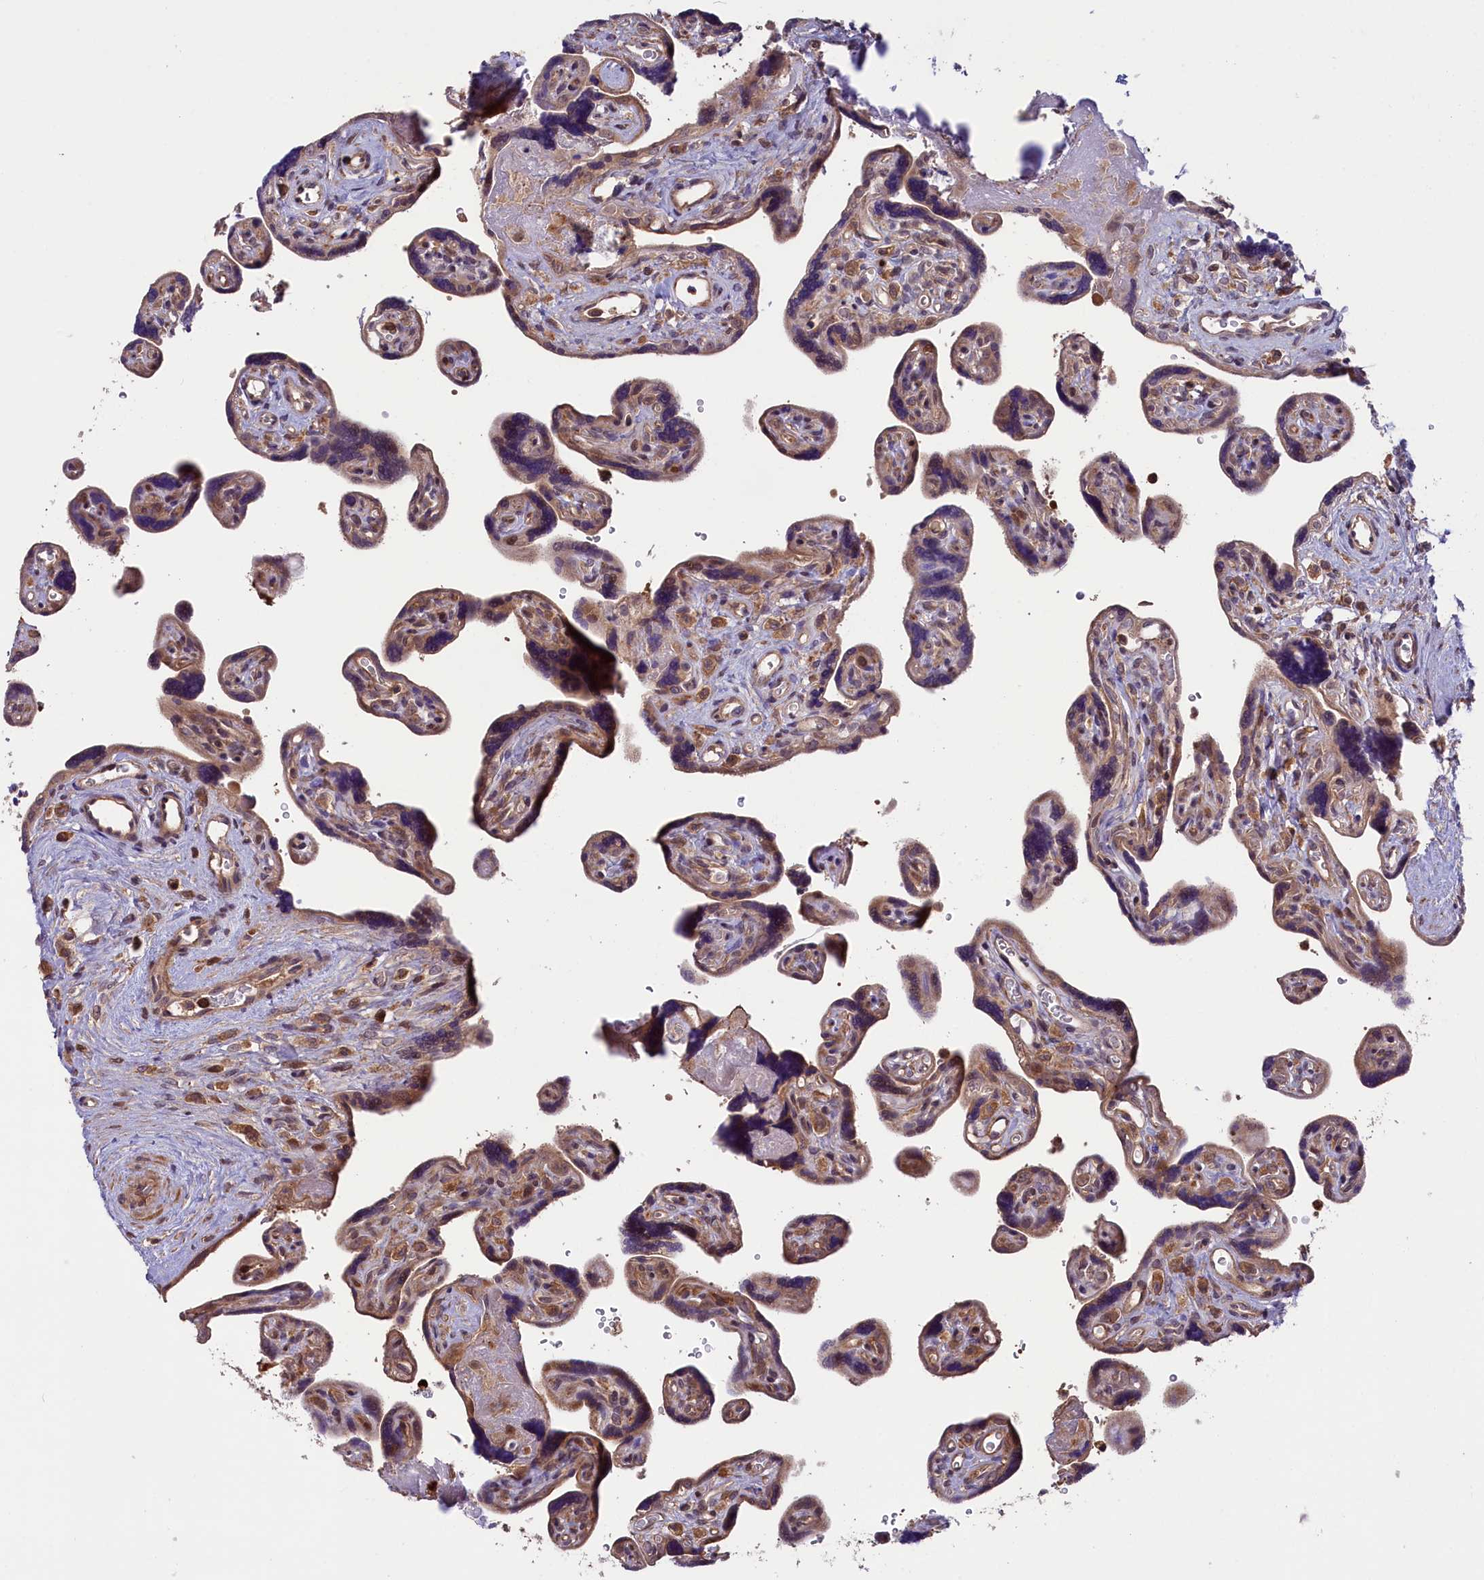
{"staining": {"intensity": "moderate", "quantity": "<25%", "location": "cytoplasmic/membranous,nuclear"}, "tissue": "placenta", "cell_type": "Trophoblastic cells", "image_type": "normal", "snomed": [{"axis": "morphology", "description": "Normal tissue, NOS"}, {"axis": "topography", "description": "Placenta"}], "caption": "This image reveals normal placenta stained with immunohistochemistry (IHC) to label a protein in brown. The cytoplasmic/membranous,nuclear of trophoblastic cells show moderate positivity for the protein. Nuclei are counter-stained blue.", "gene": "RIC8A", "patient": {"sex": "female", "age": 39}}